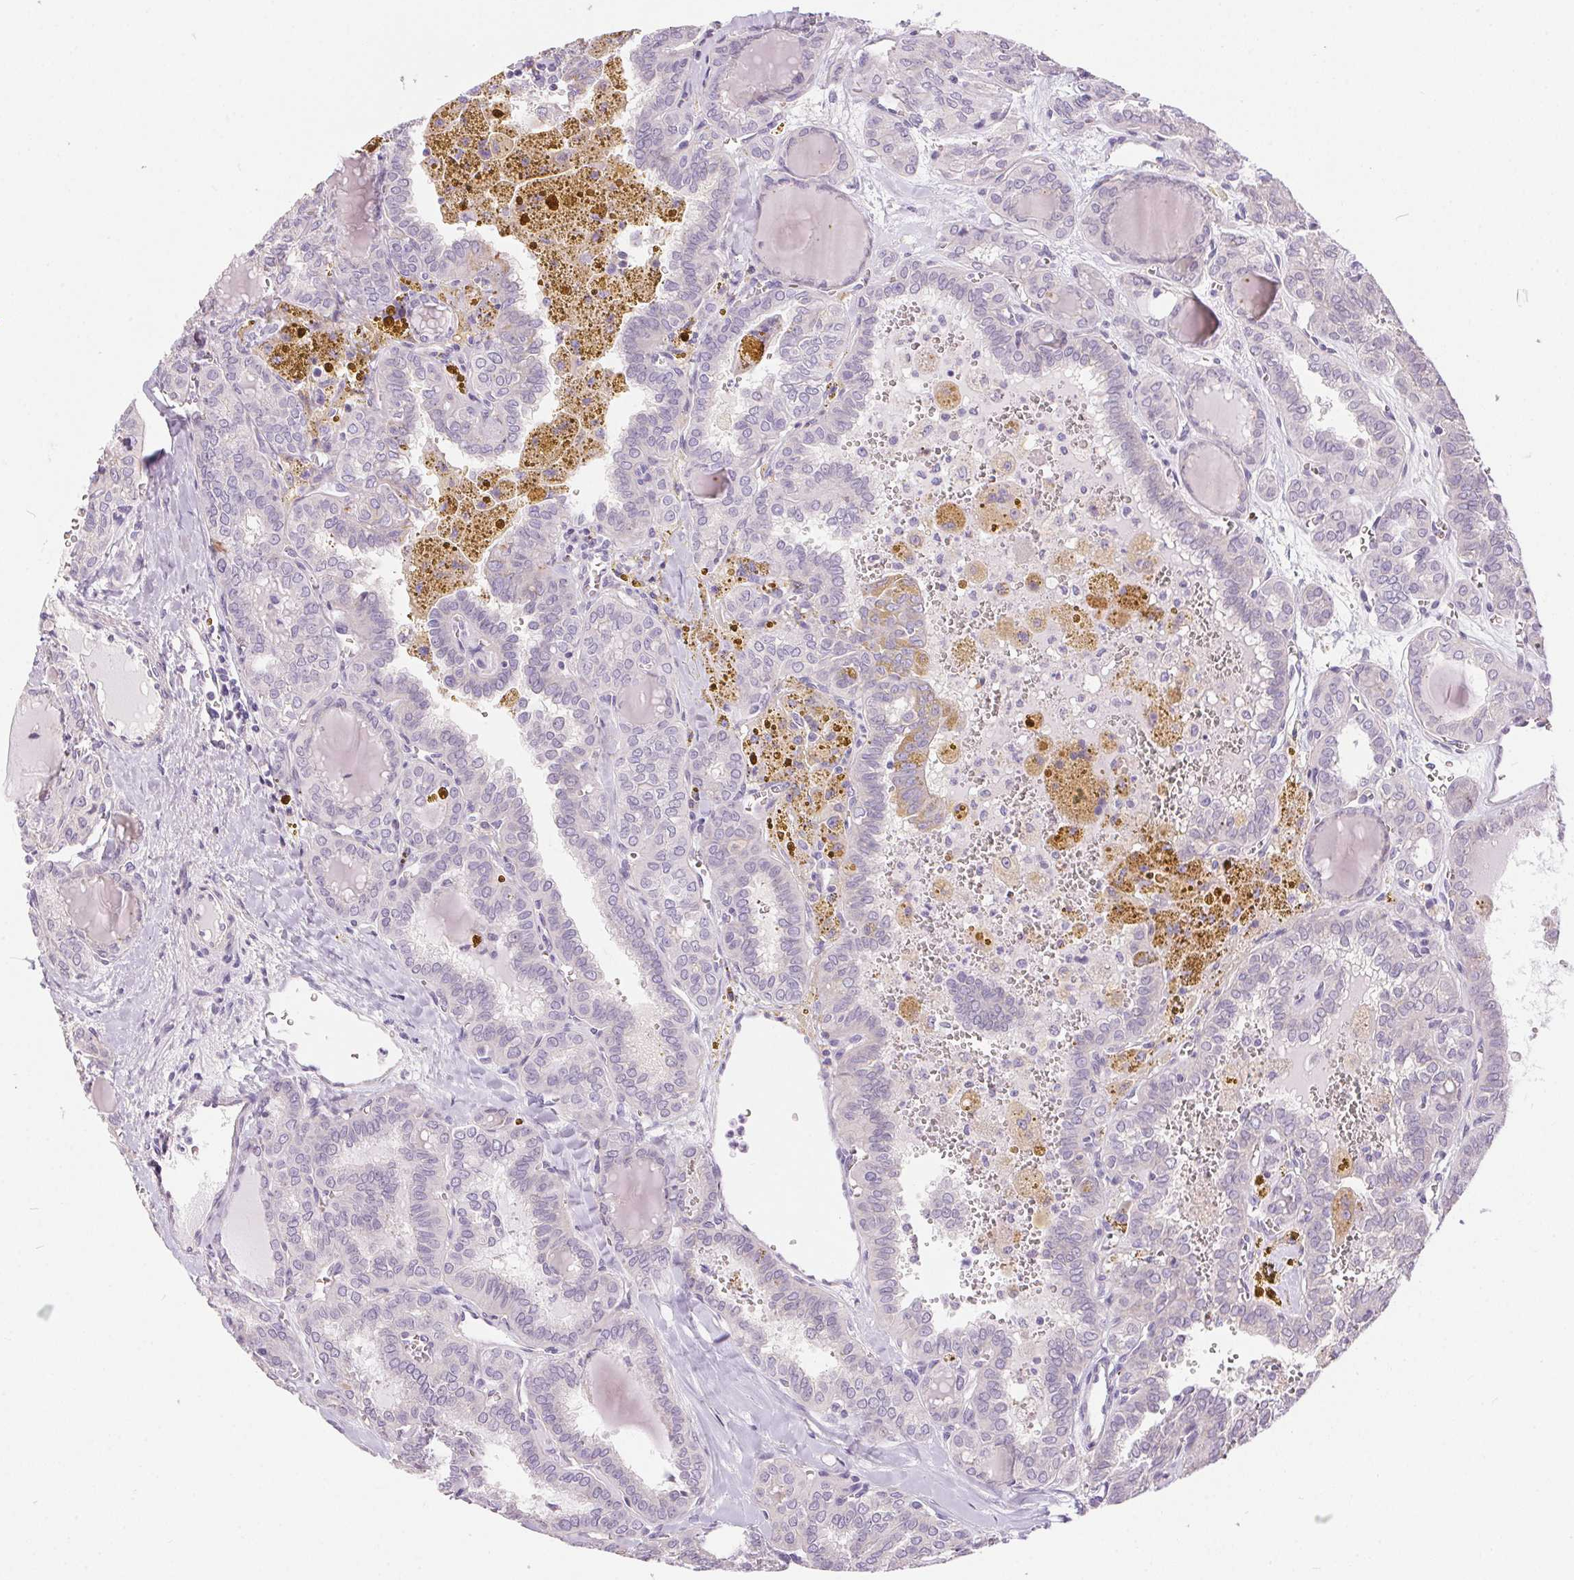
{"staining": {"intensity": "negative", "quantity": "none", "location": "none"}, "tissue": "thyroid cancer", "cell_type": "Tumor cells", "image_type": "cancer", "snomed": [{"axis": "morphology", "description": "Papillary adenocarcinoma, NOS"}, {"axis": "topography", "description": "Thyroid gland"}], "caption": "There is no significant positivity in tumor cells of thyroid cancer.", "gene": "UNC13B", "patient": {"sex": "female", "age": 41}}